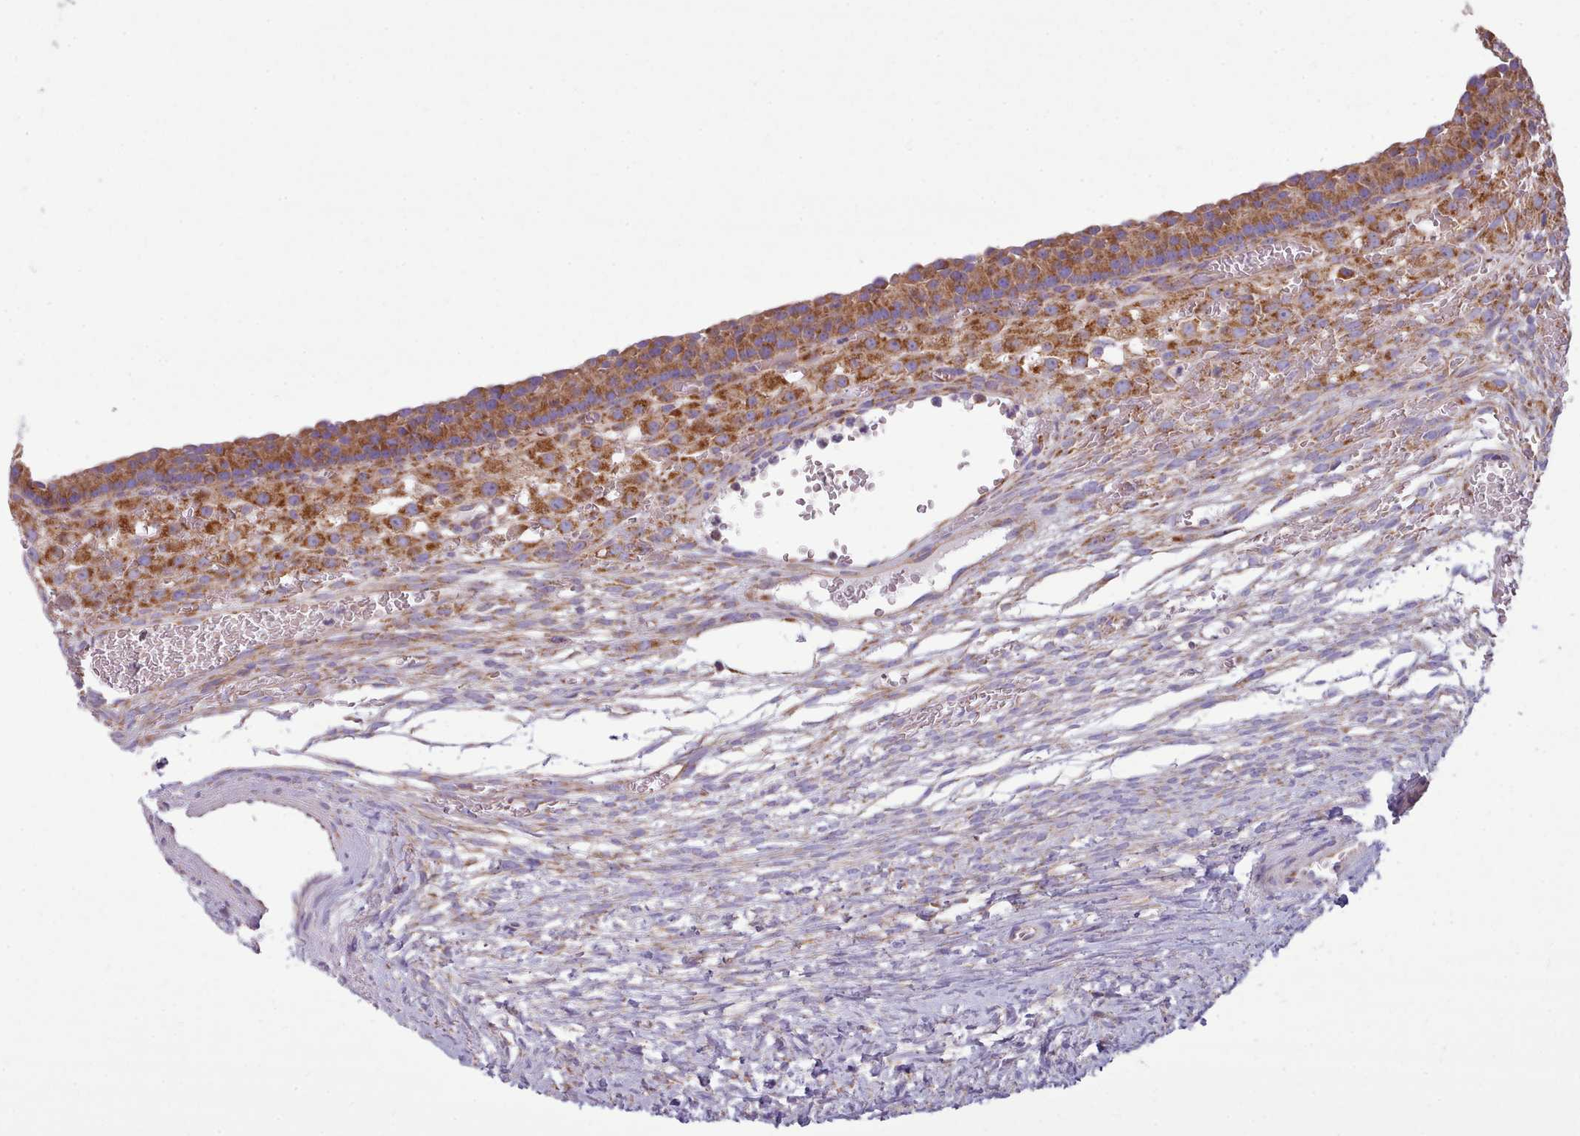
{"staining": {"intensity": "moderate", "quantity": "<25%", "location": "cytoplasmic/membranous"}, "tissue": "ovary", "cell_type": "Ovarian stroma cells", "image_type": "normal", "snomed": [{"axis": "morphology", "description": "Normal tissue, NOS"}, {"axis": "topography", "description": "Ovary"}], "caption": "High-magnification brightfield microscopy of normal ovary stained with DAB (3,3'-diaminobenzidine) (brown) and counterstained with hematoxylin (blue). ovarian stroma cells exhibit moderate cytoplasmic/membranous positivity is identified in about<25% of cells.", "gene": "SRP54", "patient": {"sex": "female", "age": 39}}